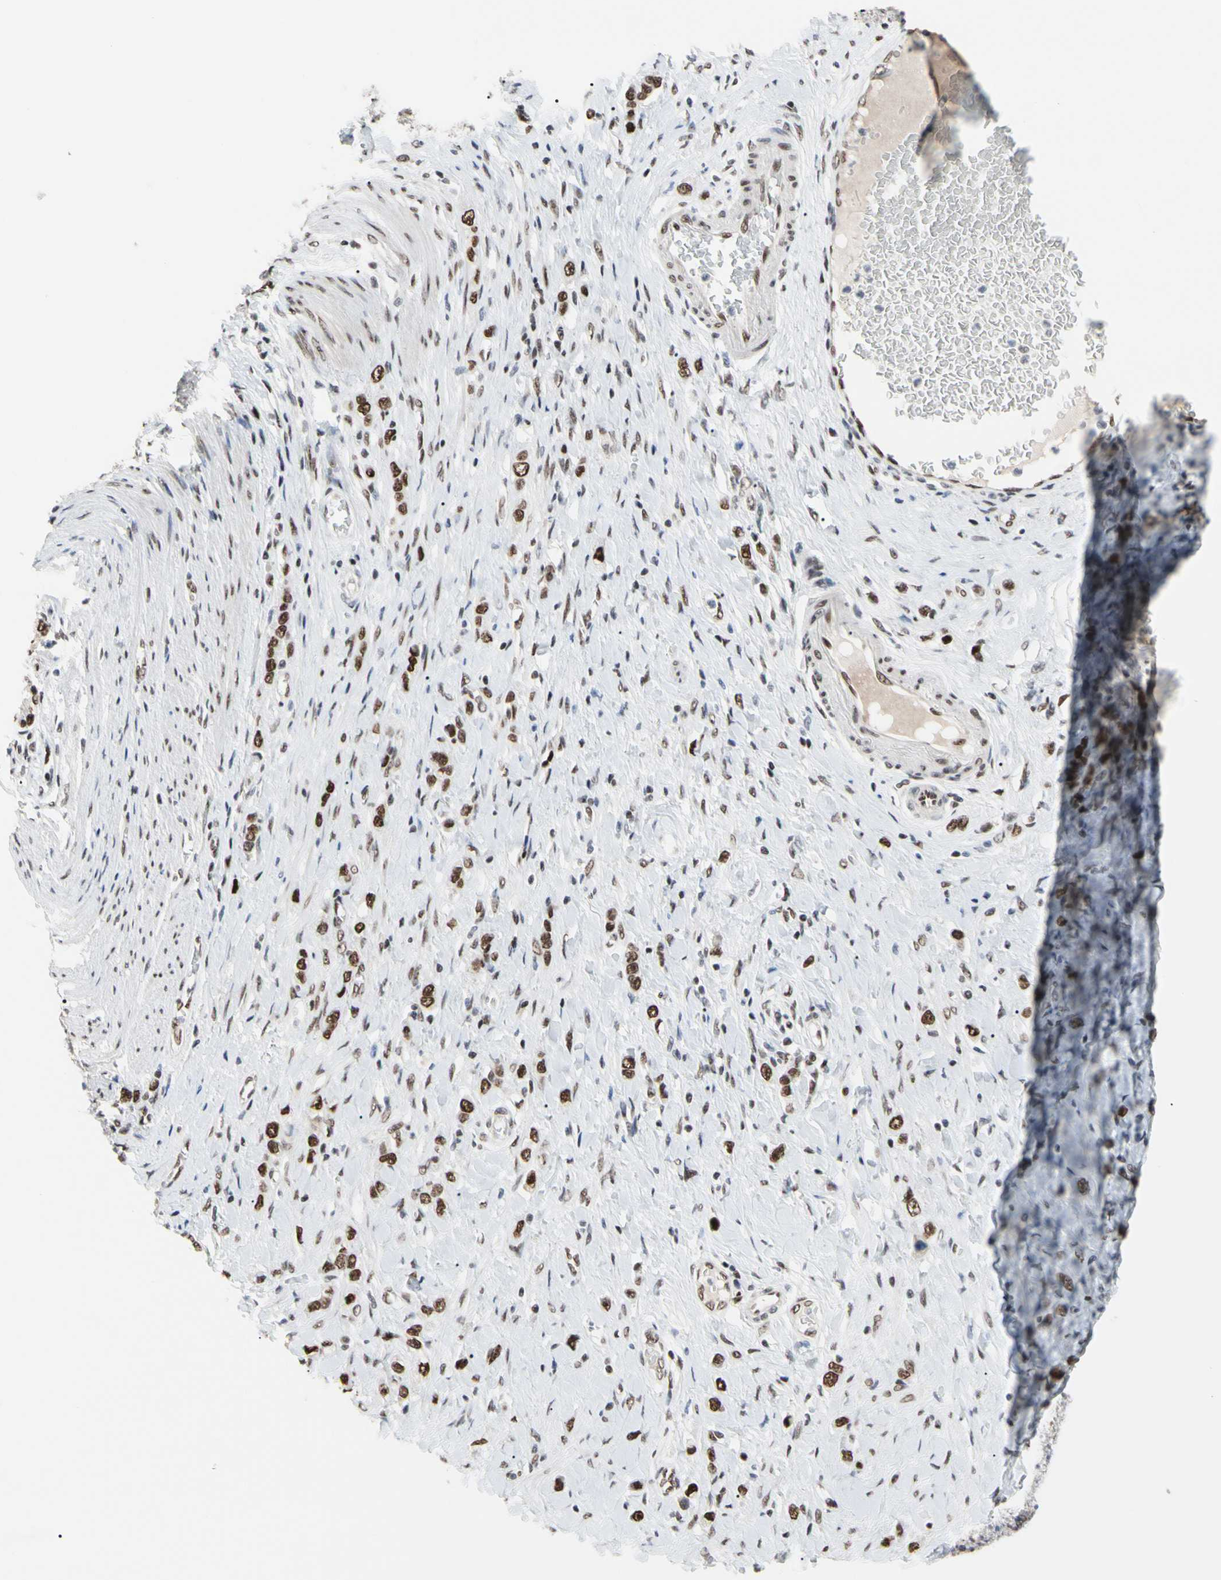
{"staining": {"intensity": "moderate", "quantity": ">75%", "location": "nuclear"}, "tissue": "stomach cancer", "cell_type": "Tumor cells", "image_type": "cancer", "snomed": [{"axis": "morphology", "description": "Normal tissue, NOS"}, {"axis": "morphology", "description": "Adenocarcinoma, NOS"}, {"axis": "topography", "description": "Stomach, upper"}, {"axis": "topography", "description": "Stomach"}], "caption": "Immunohistochemistry image of neoplastic tissue: human adenocarcinoma (stomach) stained using IHC displays medium levels of moderate protein expression localized specifically in the nuclear of tumor cells, appearing as a nuclear brown color.", "gene": "FAM98B", "patient": {"sex": "female", "age": 65}}